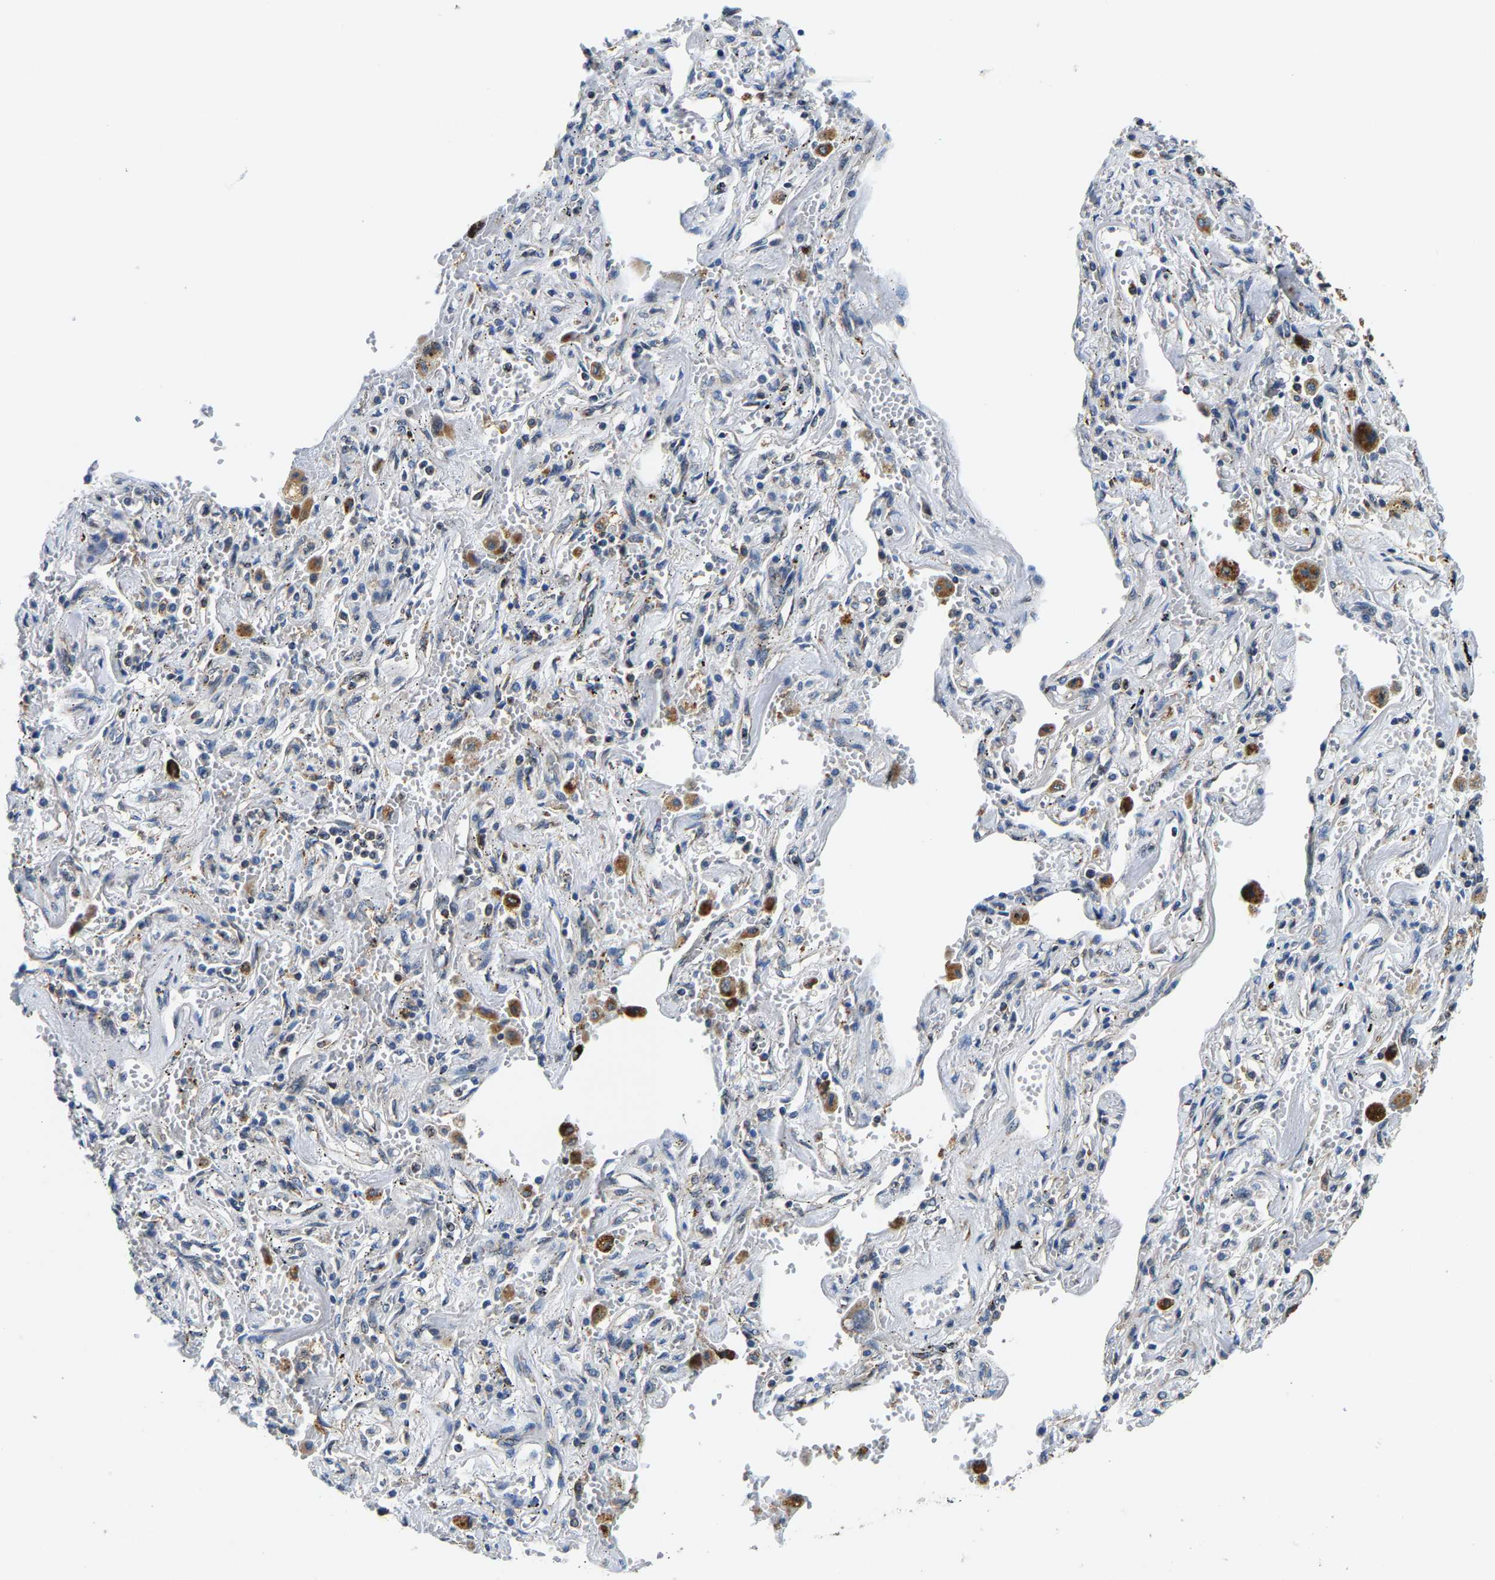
{"staining": {"intensity": "weak", "quantity": ">75%", "location": "cytoplasmic/membranous"}, "tissue": "lung cancer", "cell_type": "Tumor cells", "image_type": "cancer", "snomed": [{"axis": "morphology", "description": "Adenocarcinoma, NOS"}, {"axis": "topography", "description": "Lung"}], "caption": "Protein staining reveals weak cytoplasmic/membranous expression in approximately >75% of tumor cells in lung adenocarcinoma.", "gene": "GIMAP7", "patient": {"sex": "female", "age": 65}}